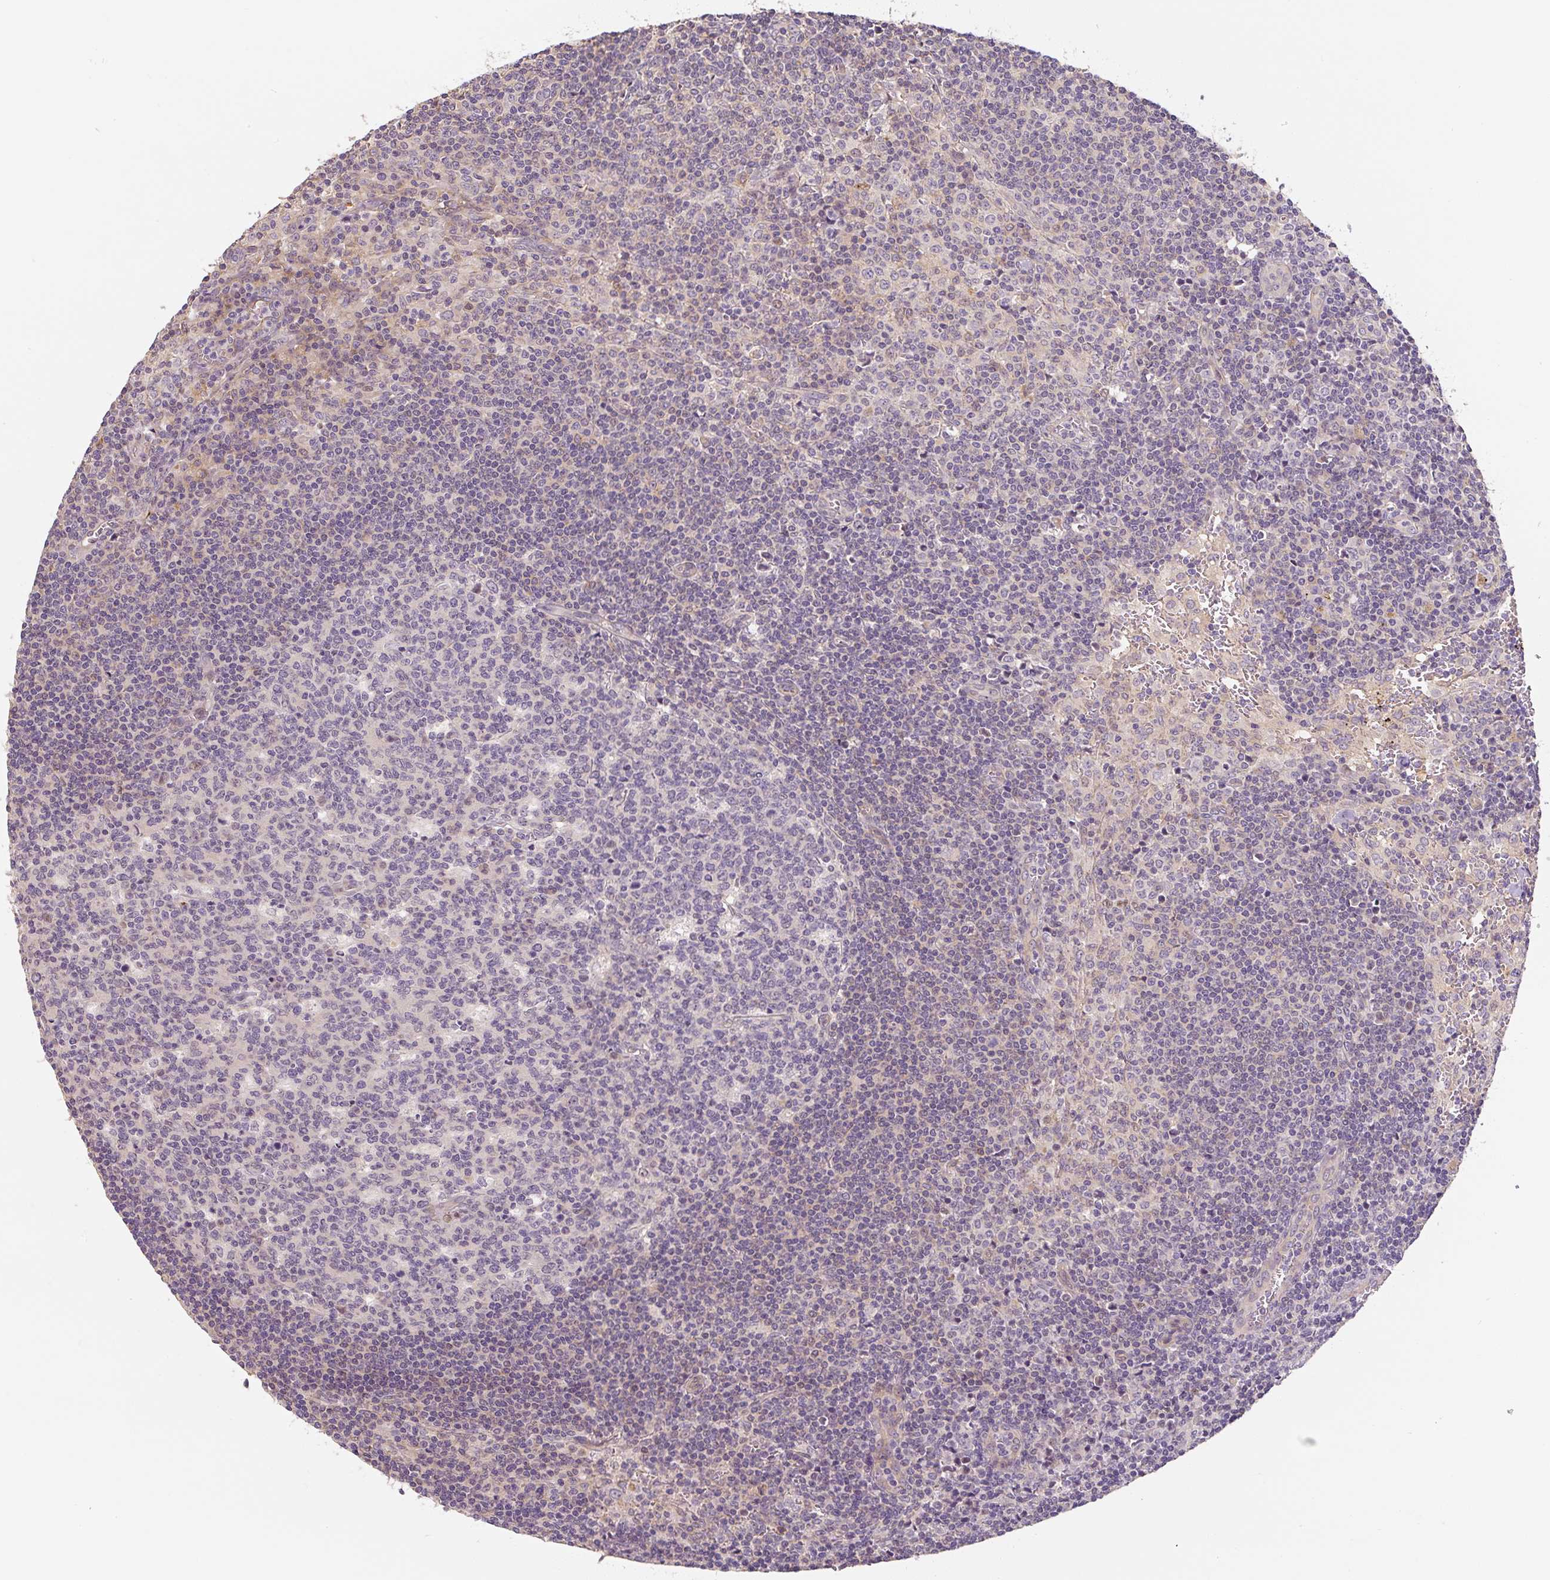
{"staining": {"intensity": "negative", "quantity": "none", "location": "none"}, "tissue": "lymph node", "cell_type": "Germinal center cells", "image_type": "normal", "snomed": [{"axis": "morphology", "description": "Normal tissue, NOS"}, {"axis": "topography", "description": "Lymph node"}], "caption": "Immunohistochemistry micrograph of unremarkable human lymph node stained for a protein (brown), which shows no expression in germinal center cells.", "gene": "PWWP3B", "patient": {"sex": "female", "age": 45}}